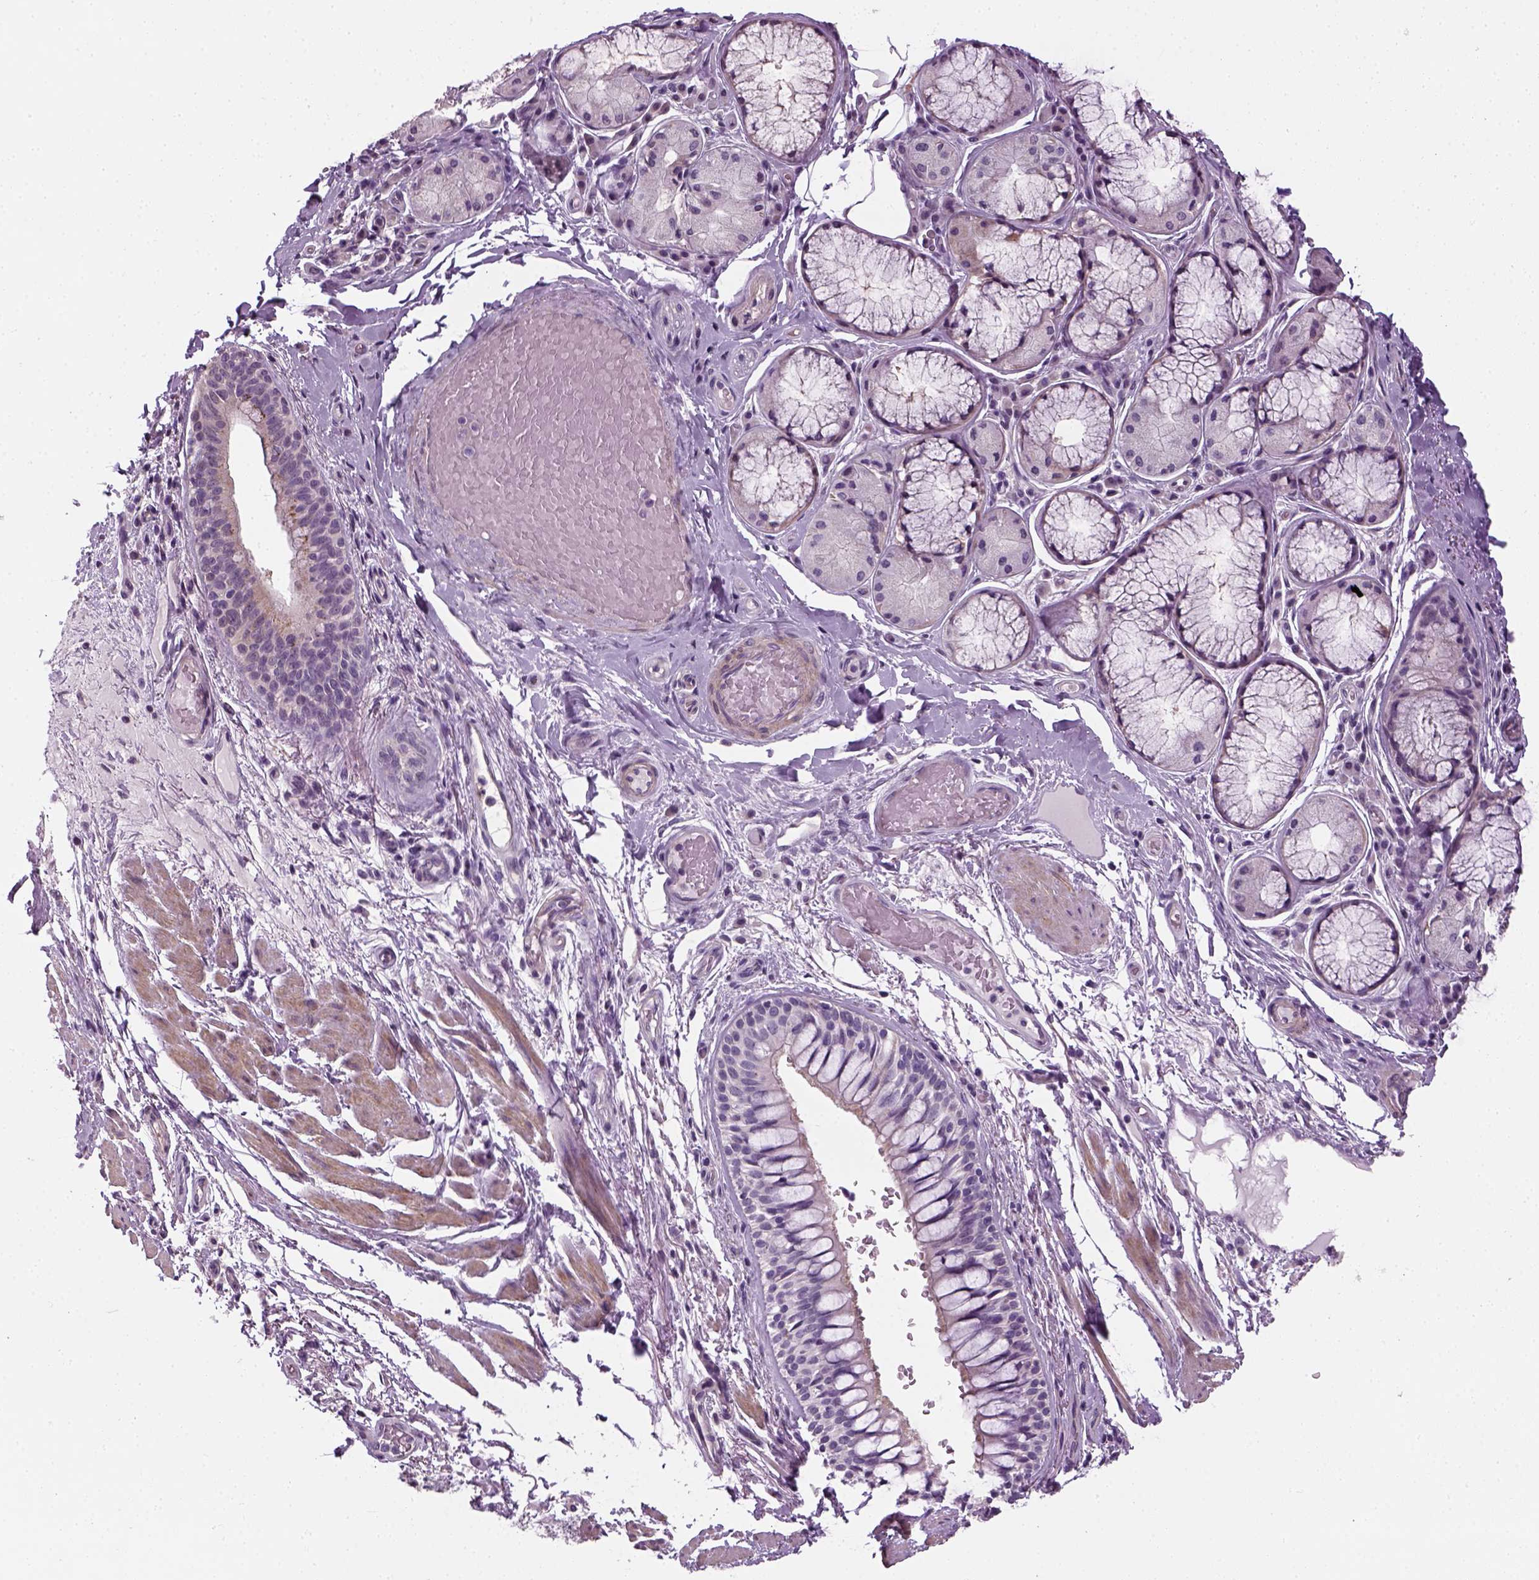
{"staining": {"intensity": "negative", "quantity": "none", "location": "none"}, "tissue": "adipose tissue", "cell_type": "Adipocytes", "image_type": "normal", "snomed": [{"axis": "morphology", "description": "Normal tissue, NOS"}, {"axis": "topography", "description": "Cartilage tissue"}, {"axis": "topography", "description": "Bronchus"}], "caption": "An IHC image of normal adipose tissue is shown. There is no staining in adipocytes of adipose tissue. Nuclei are stained in blue.", "gene": "ELOVL3", "patient": {"sex": "male", "age": 64}}